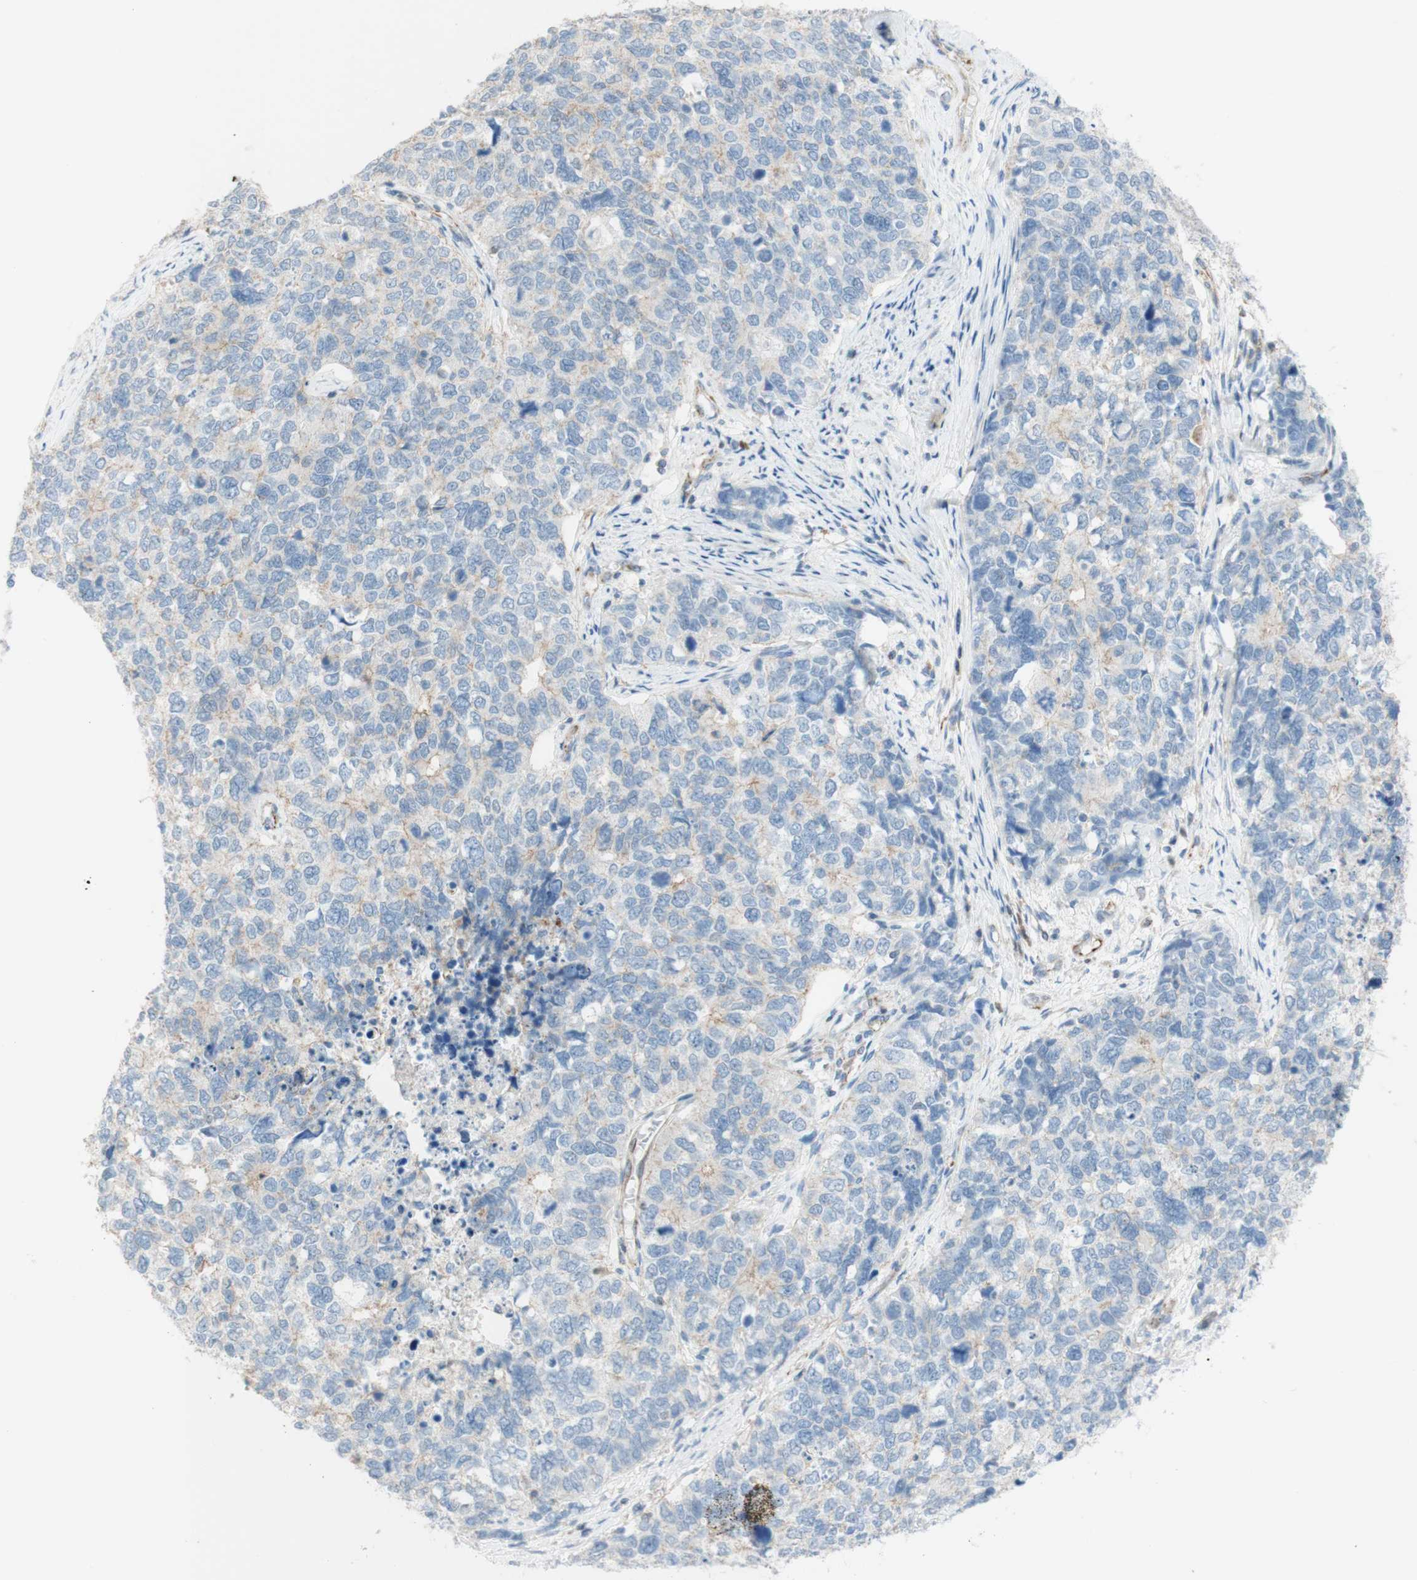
{"staining": {"intensity": "weak", "quantity": "<25%", "location": "cytoplasmic/membranous"}, "tissue": "cervical cancer", "cell_type": "Tumor cells", "image_type": "cancer", "snomed": [{"axis": "morphology", "description": "Squamous cell carcinoma, NOS"}, {"axis": "topography", "description": "Cervix"}], "caption": "Protein analysis of cervical cancer exhibits no significant expression in tumor cells.", "gene": "POU2AF1", "patient": {"sex": "female", "age": 63}}